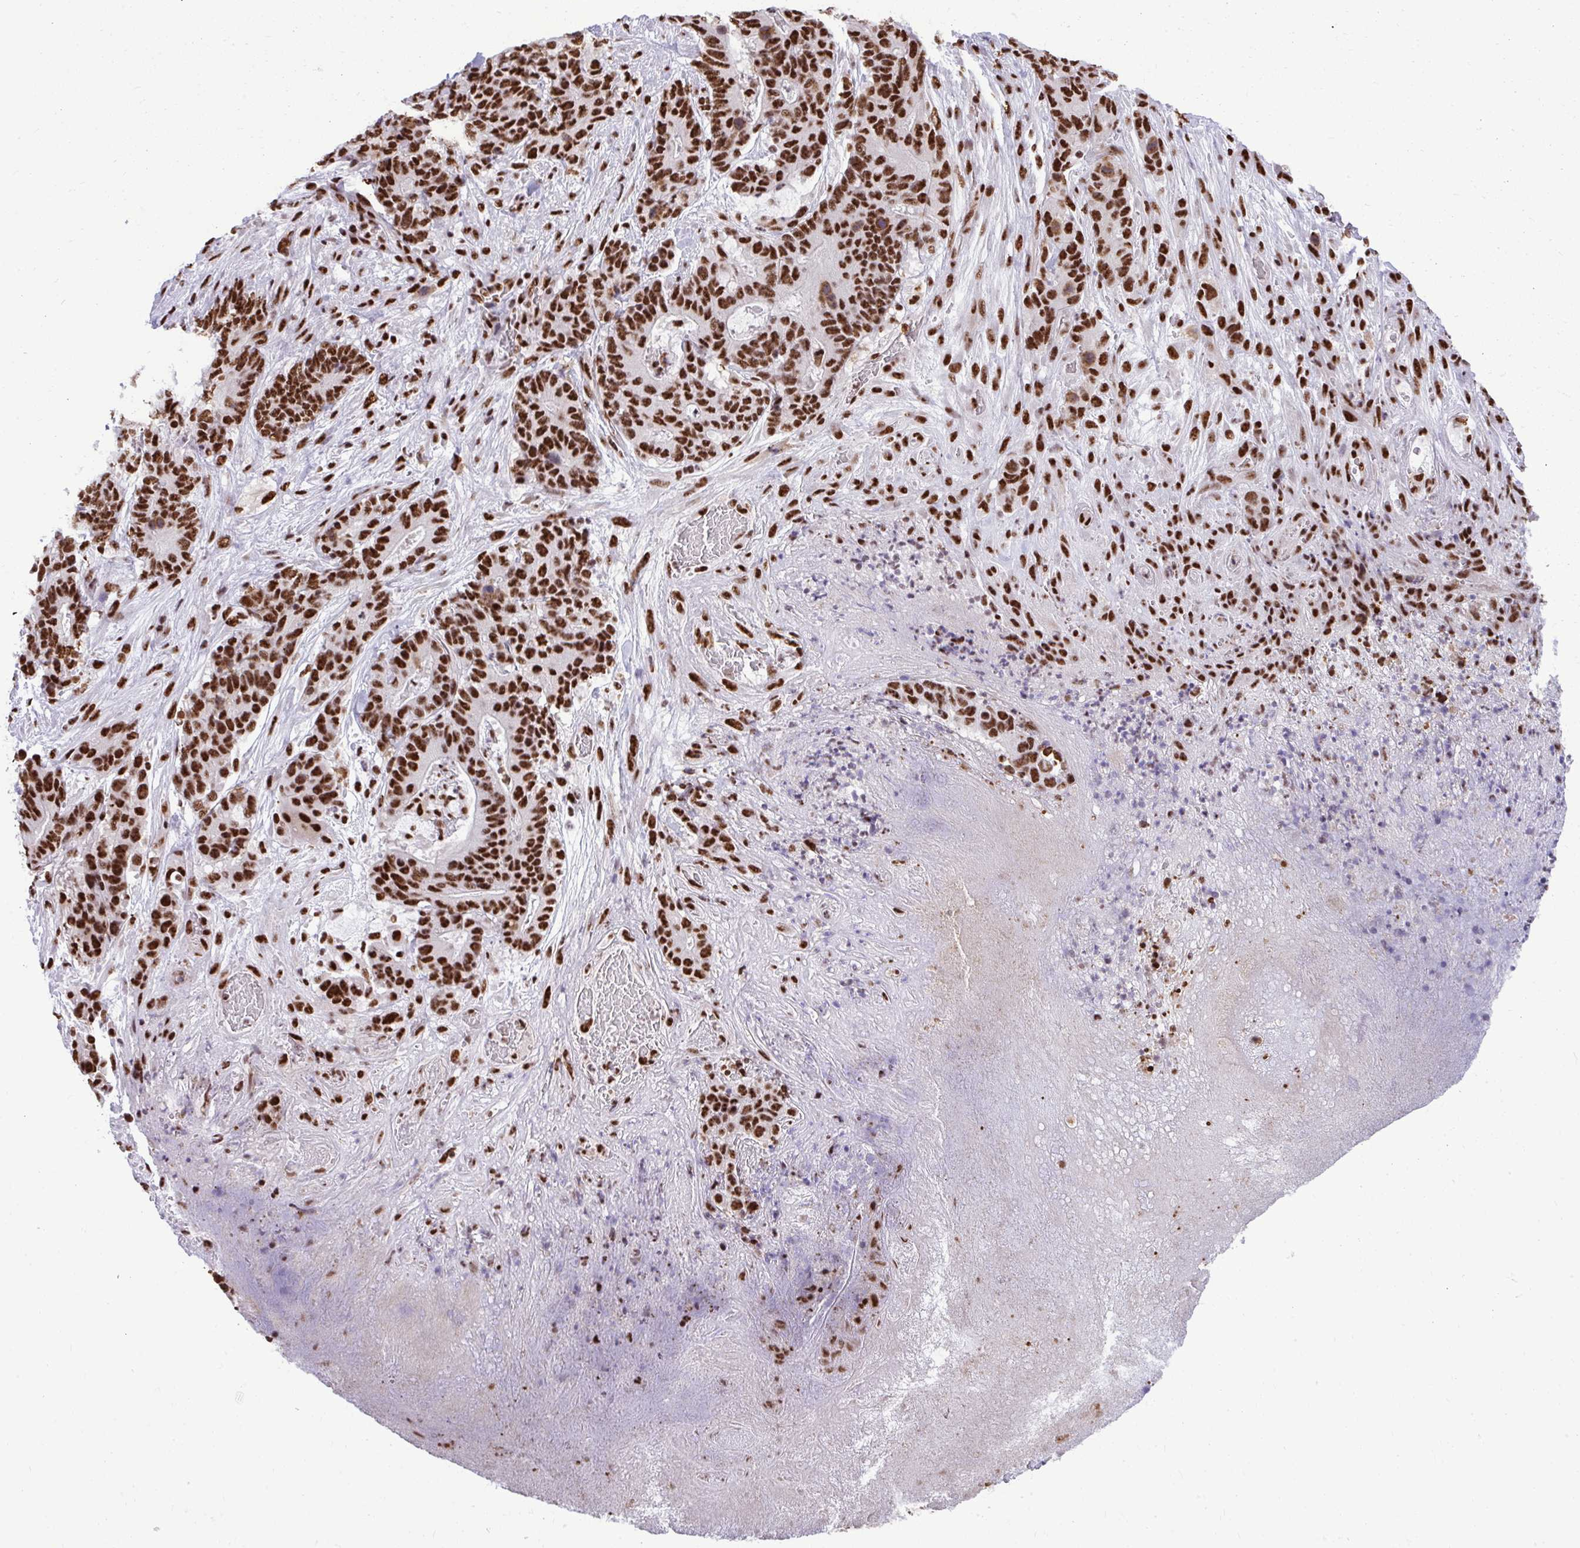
{"staining": {"intensity": "strong", "quantity": ">75%", "location": "nuclear"}, "tissue": "stomach cancer", "cell_type": "Tumor cells", "image_type": "cancer", "snomed": [{"axis": "morphology", "description": "Normal tissue, NOS"}, {"axis": "morphology", "description": "Adenocarcinoma, NOS"}, {"axis": "topography", "description": "Stomach"}], "caption": "DAB (3,3'-diaminobenzidine) immunohistochemical staining of human adenocarcinoma (stomach) exhibits strong nuclear protein staining in approximately >75% of tumor cells.", "gene": "PRPF19", "patient": {"sex": "female", "age": 64}}